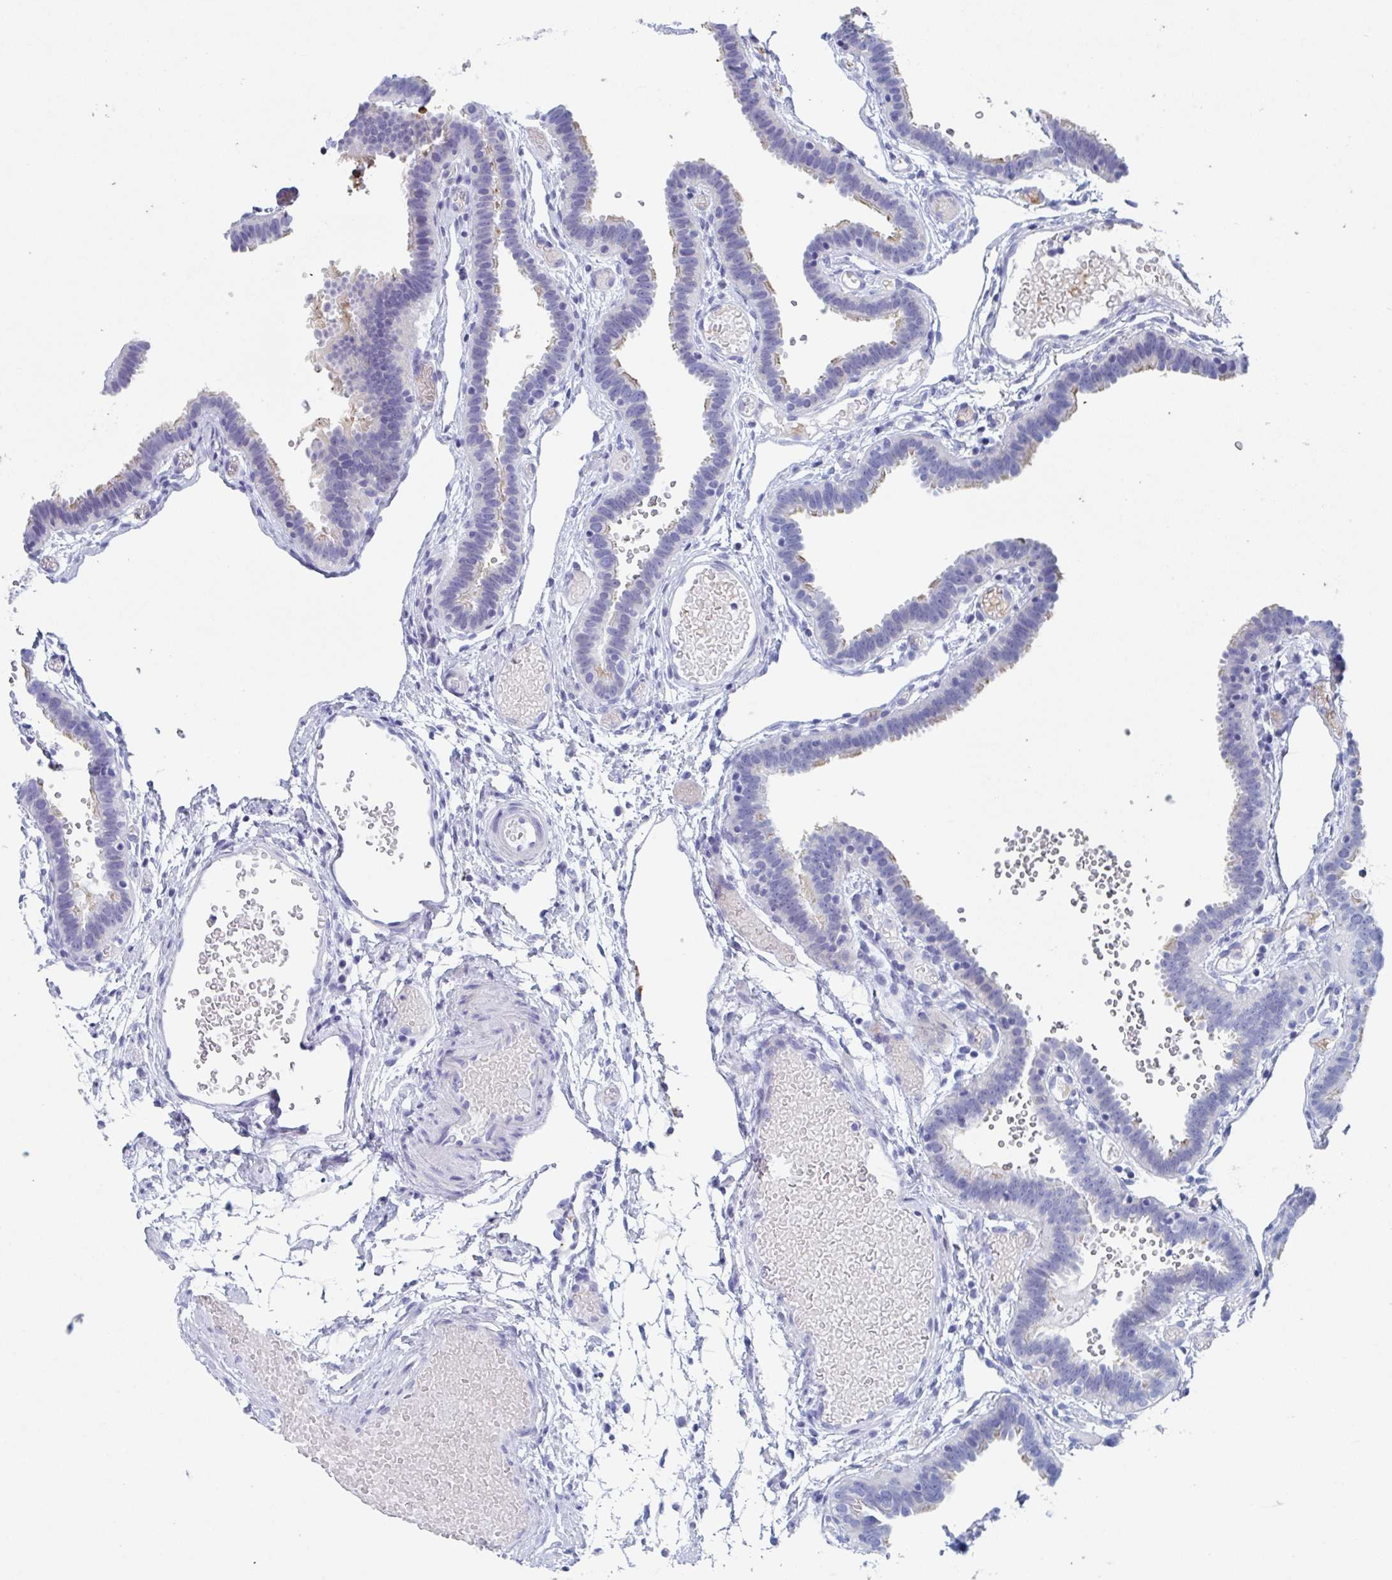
{"staining": {"intensity": "weak", "quantity": "<25%", "location": "cytoplasmic/membranous"}, "tissue": "fallopian tube", "cell_type": "Glandular cells", "image_type": "normal", "snomed": [{"axis": "morphology", "description": "Normal tissue, NOS"}, {"axis": "topography", "description": "Fallopian tube"}], "caption": "DAB immunohistochemical staining of normal fallopian tube shows no significant positivity in glandular cells. The staining was performed using DAB to visualize the protein expression in brown, while the nuclei were stained in blue with hematoxylin (Magnification: 20x).", "gene": "ZPBP", "patient": {"sex": "female", "age": 37}}